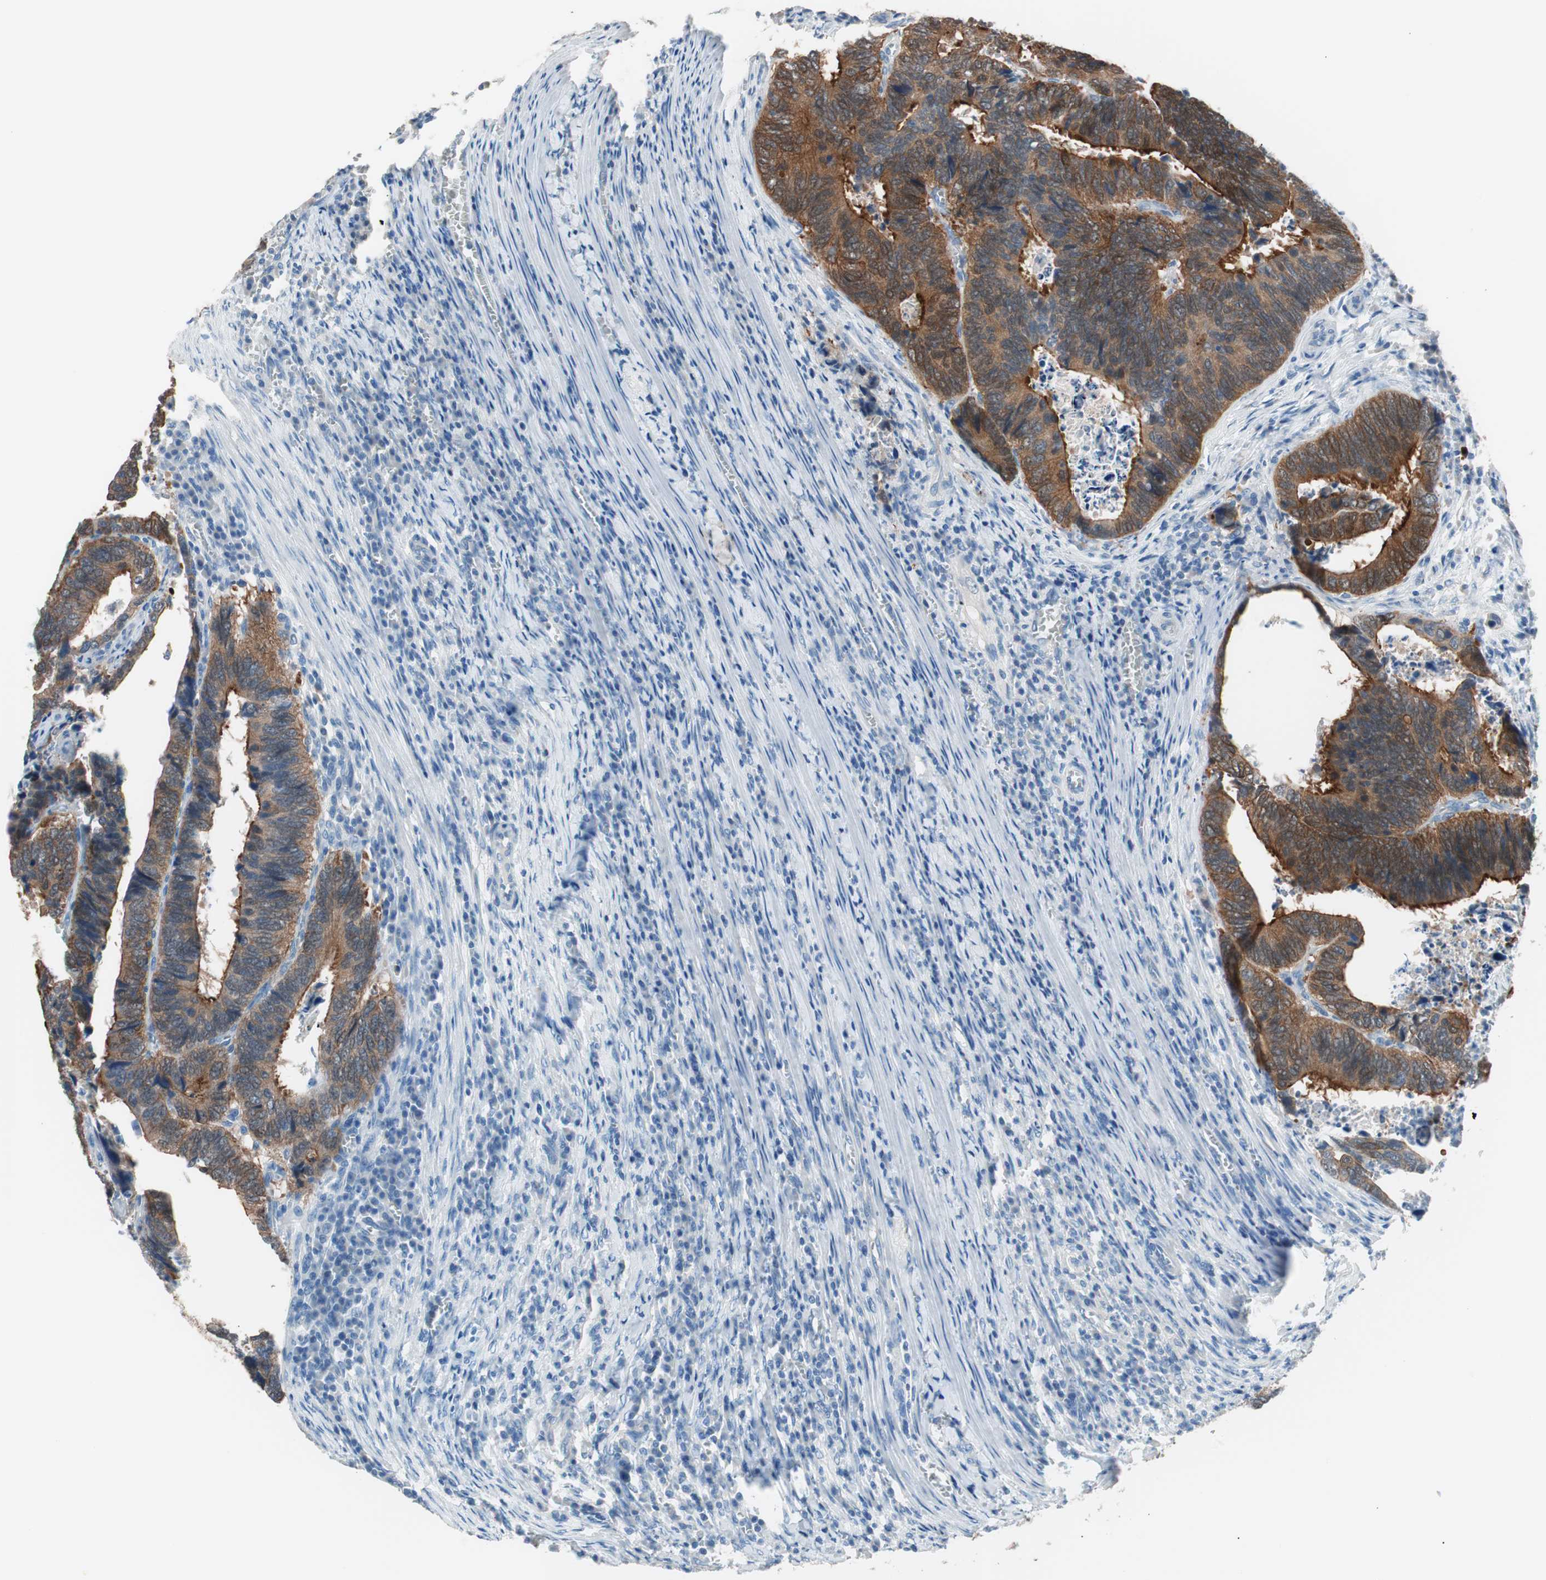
{"staining": {"intensity": "strong", "quantity": ">75%", "location": "cytoplasmic/membranous"}, "tissue": "colorectal cancer", "cell_type": "Tumor cells", "image_type": "cancer", "snomed": [{"axis": "morphology", "description": "Adenocarcinoma, NOS"}, {"axis": "topography", "description": "Colon"}], "caption": "Colorectal adenocarcinoma was stained to show a protein in brown. There is high levels of strong cytoplasmic/membranous positivity in about >75% of tumor cells.", "gene": "VIL1", "patient": {"sex": "male", "age": 72}}